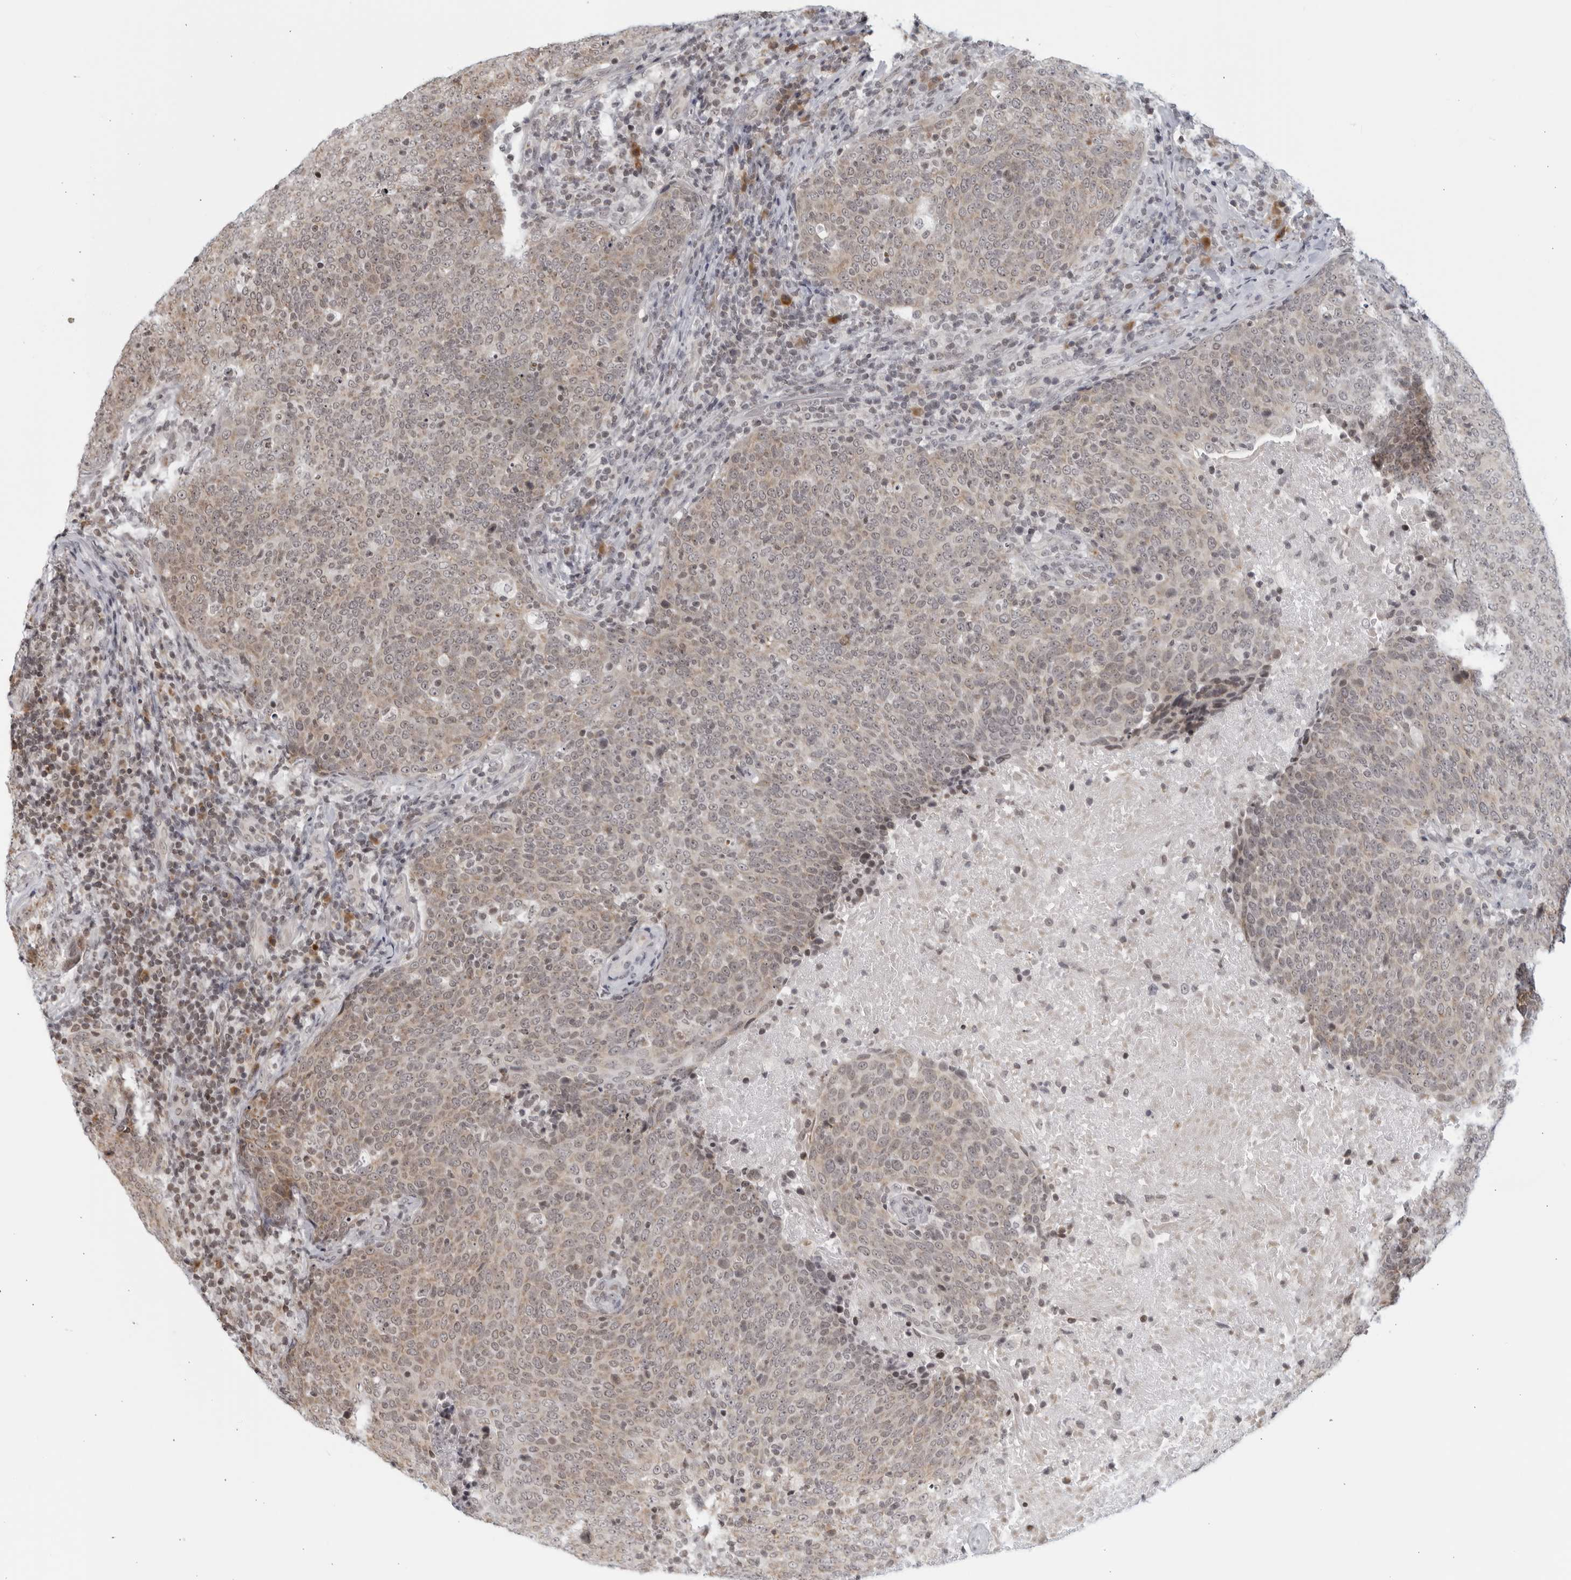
{"staining": {"intensity": "weak", "quantity": "25%-75%", "location": "cytoplasmic/membranous"}, "tissue": "head and neck cancer", "cell_type": "Tumor cells", "image_type": "cancer", "snomed": [{"axis": "morphology", "description": "Squamous cell carcinoma, NOS"}, {"axis": "morphology", "description": "Squamous cell carcinoma, metastatic, NOS"}, {"axis": "topography", "description": "Lymph node"}, {"axis": "topography", "description": "Head-Neck"}], "caption": "There is low levels of weak cytoplasmic/membranous staining in tumor cells of head and neck cancer (squamous cell carcinoma), as demonstrated by immunohistochemical staining (brown color).", "gene": "RAB11FIP3", "patient": {"sex": "male", "age": 62}}